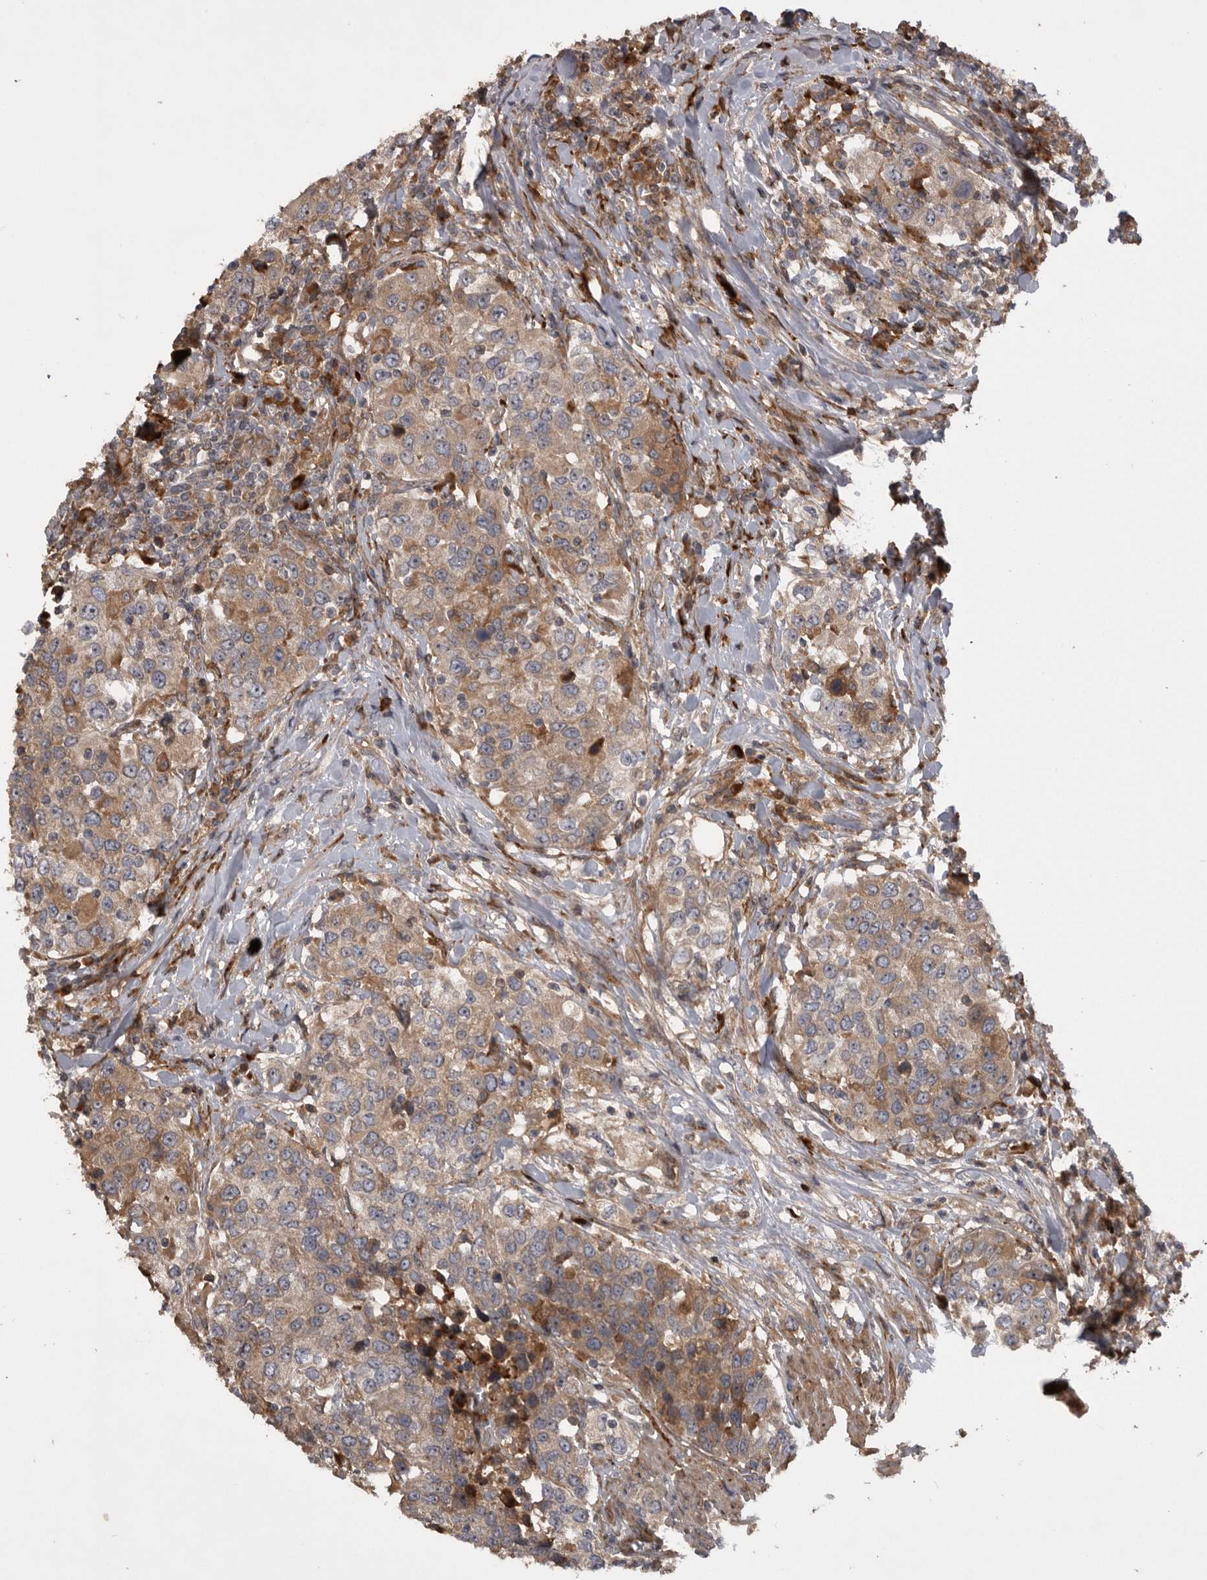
{"staining": {"intensity": "weak", "quantity": ">75%", "location": "cytoplasmic/membranous"}, "tissue": "urothelial cancer", "cell_type": "Tumor cells", "image_type": "cancer", "snomed": [{"axis": "morphology", "description": "Urothelial carcinoma, High grade"}, {"axis": "topography", "description": "Urinary bladder"}], "caption": "Human urothelial cancer stained with a brown dye demonstrates weak cytoplasmic/membranous positive expression in about >75% of tumor cells.", "gene": "RAB3GAP2", "patient": {"sex": "female", "age": 80}}